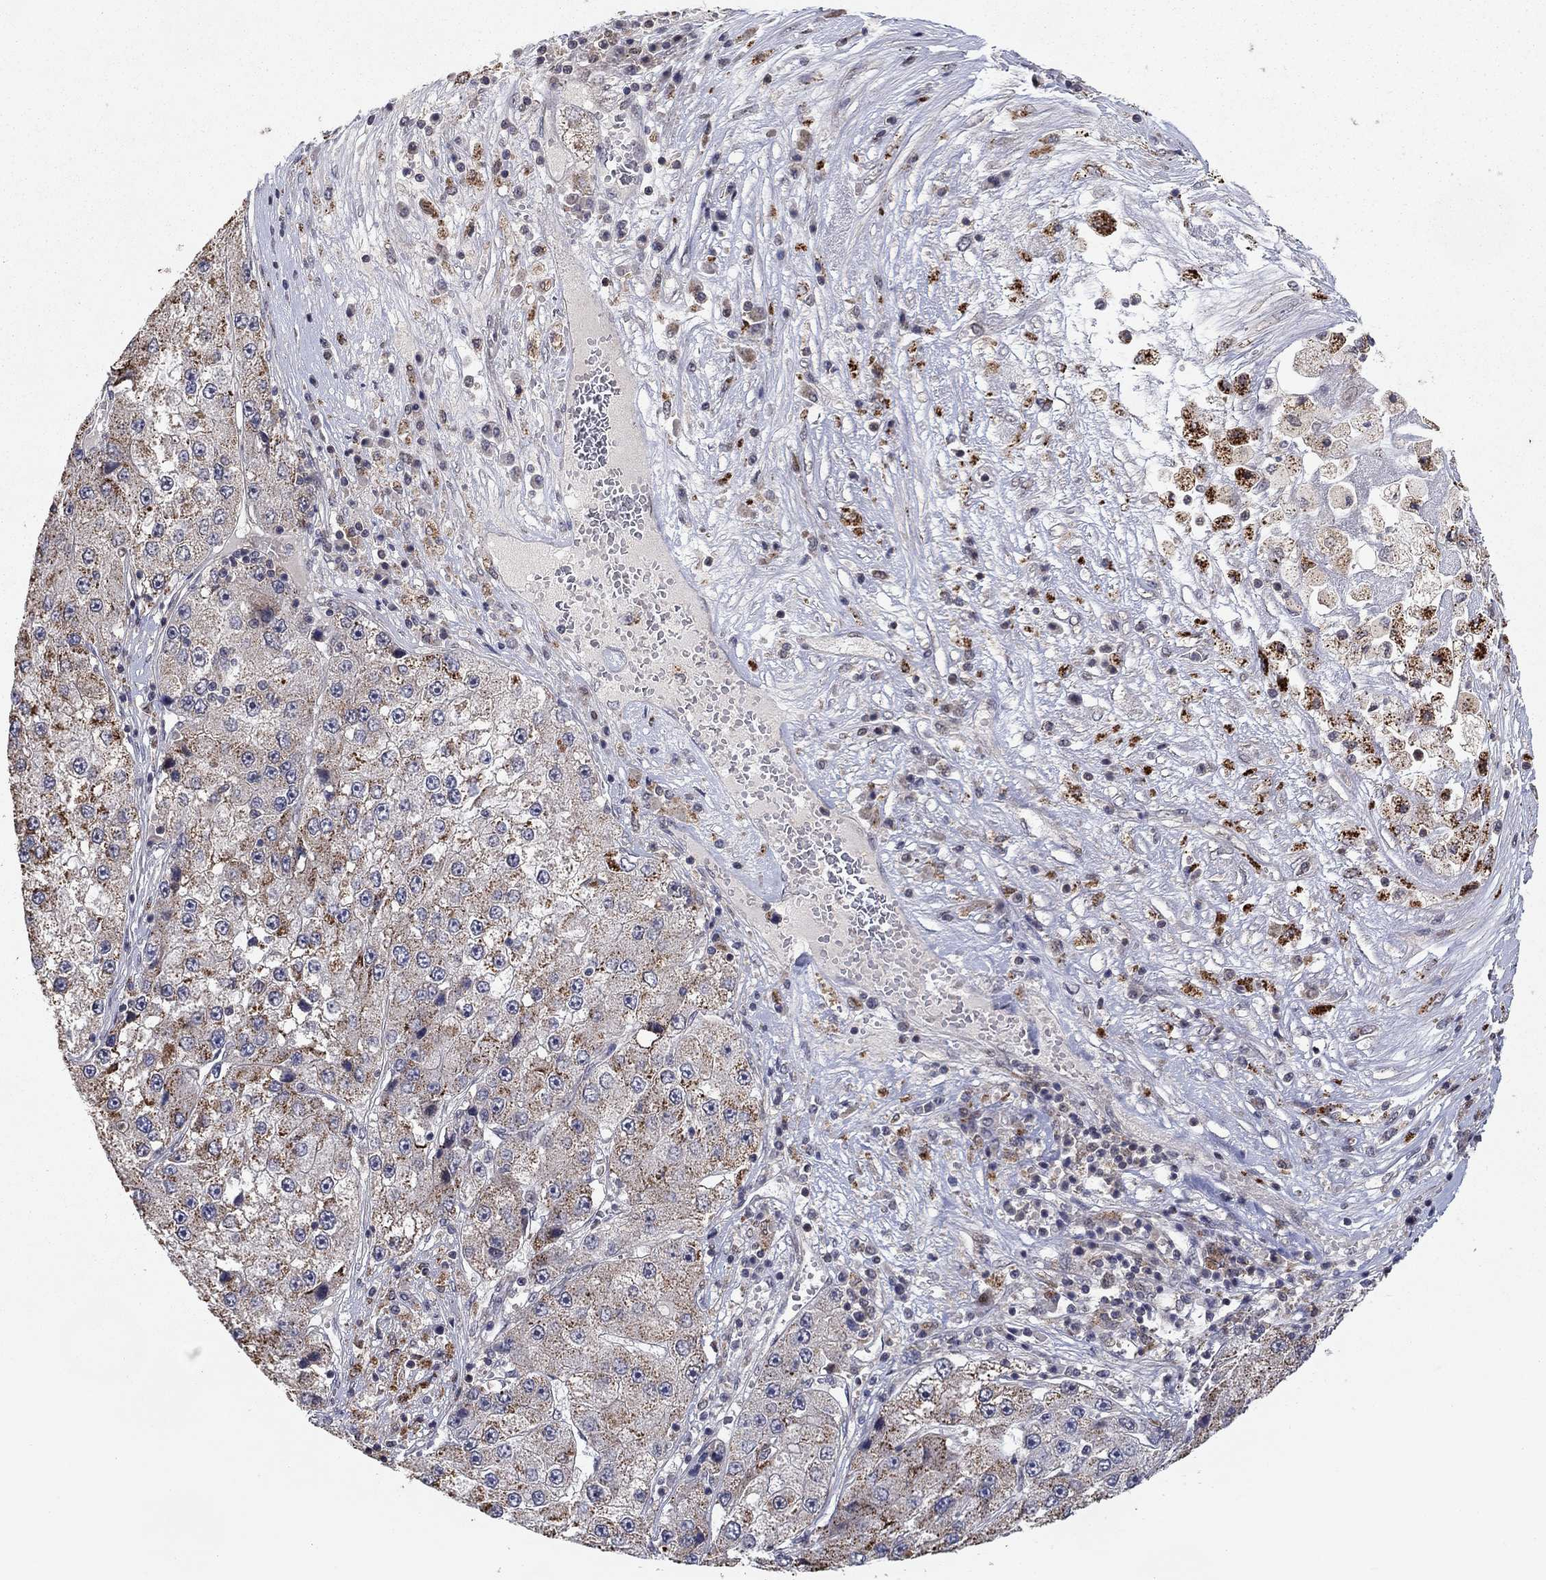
{"staining": {"intensity": "strong", "quantity": "25%-75%", "location": "cytoplasmic/membranous"}, "tissue": "liver cancer", "cell_type": "Tumor cells", "image_type": "cancer", "snomed": [{"axis": "morphology", "description": "Carcinoma, Hepatocellular, NOS"}, {"axis": "topography", "description": "Liver"}], "caption": "An image showing strong cytoplasmic/membranous positivity in approximately 25%-75% of tumor cells in hepatocellular carcinoma (liver), as visualized by brown immunohistochemical staining.", "gene": "LPCAT4", "patient": {"sex": "female", "age": 73}}